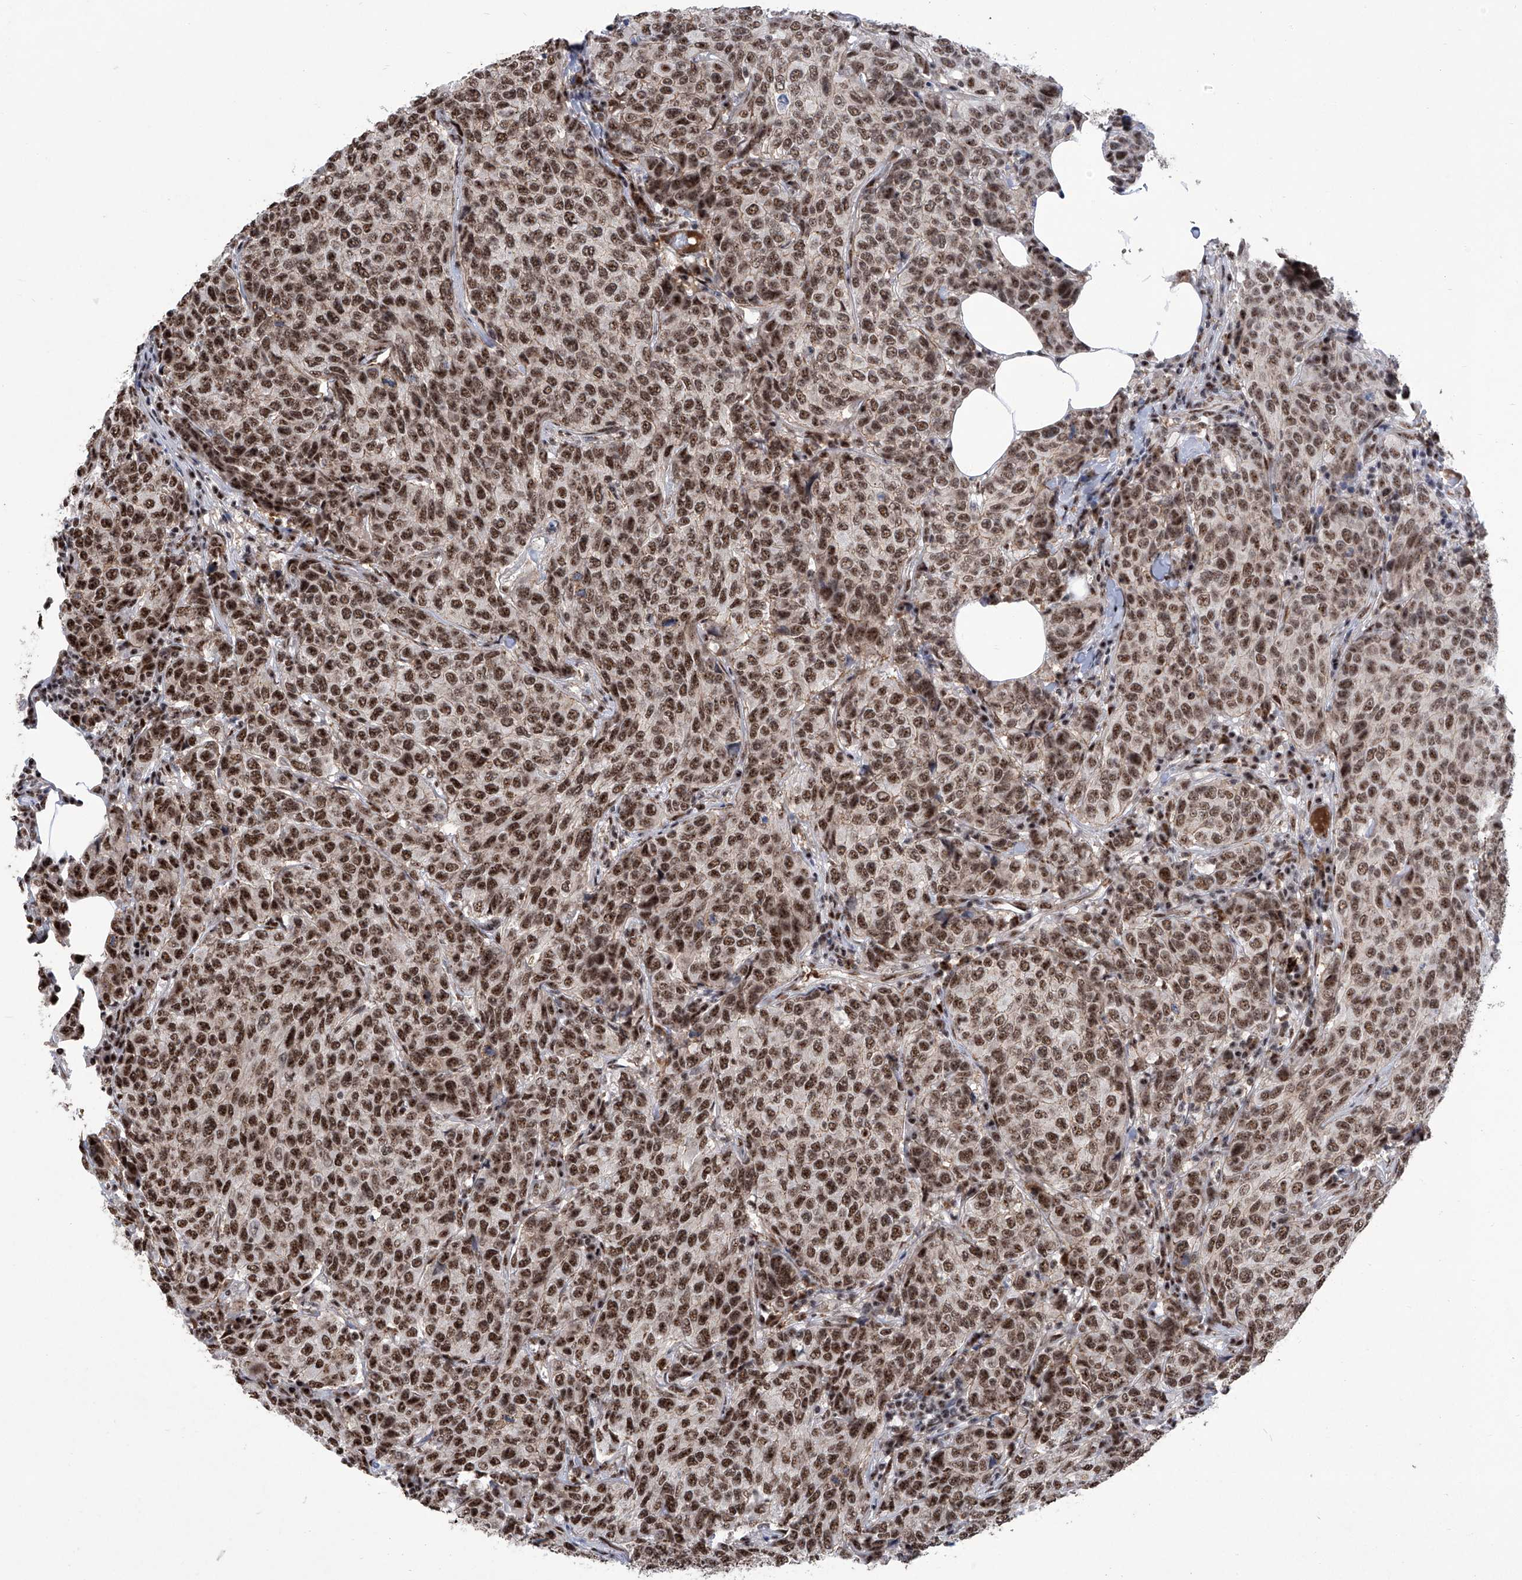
{"staining": {"intensity": "strong", "quantity": ">75%", "location": "nuclear"}, "tissue": "breast cancer", "cell_type": "Tumor cells", "image_type": "cancer", "snomed": [{"axis": "morphology", "description": "Duct carcinoma"}, {"axis": "topography", "description": "Breast"}], "caption": "The micrograph displays staining of breast cancer (intraductal carcinoma), revealing strong nuclear protein staining (brown color) within tumor cells.", "gene": "FBXL4", "patient": {"sex": "female", "age": 55}}